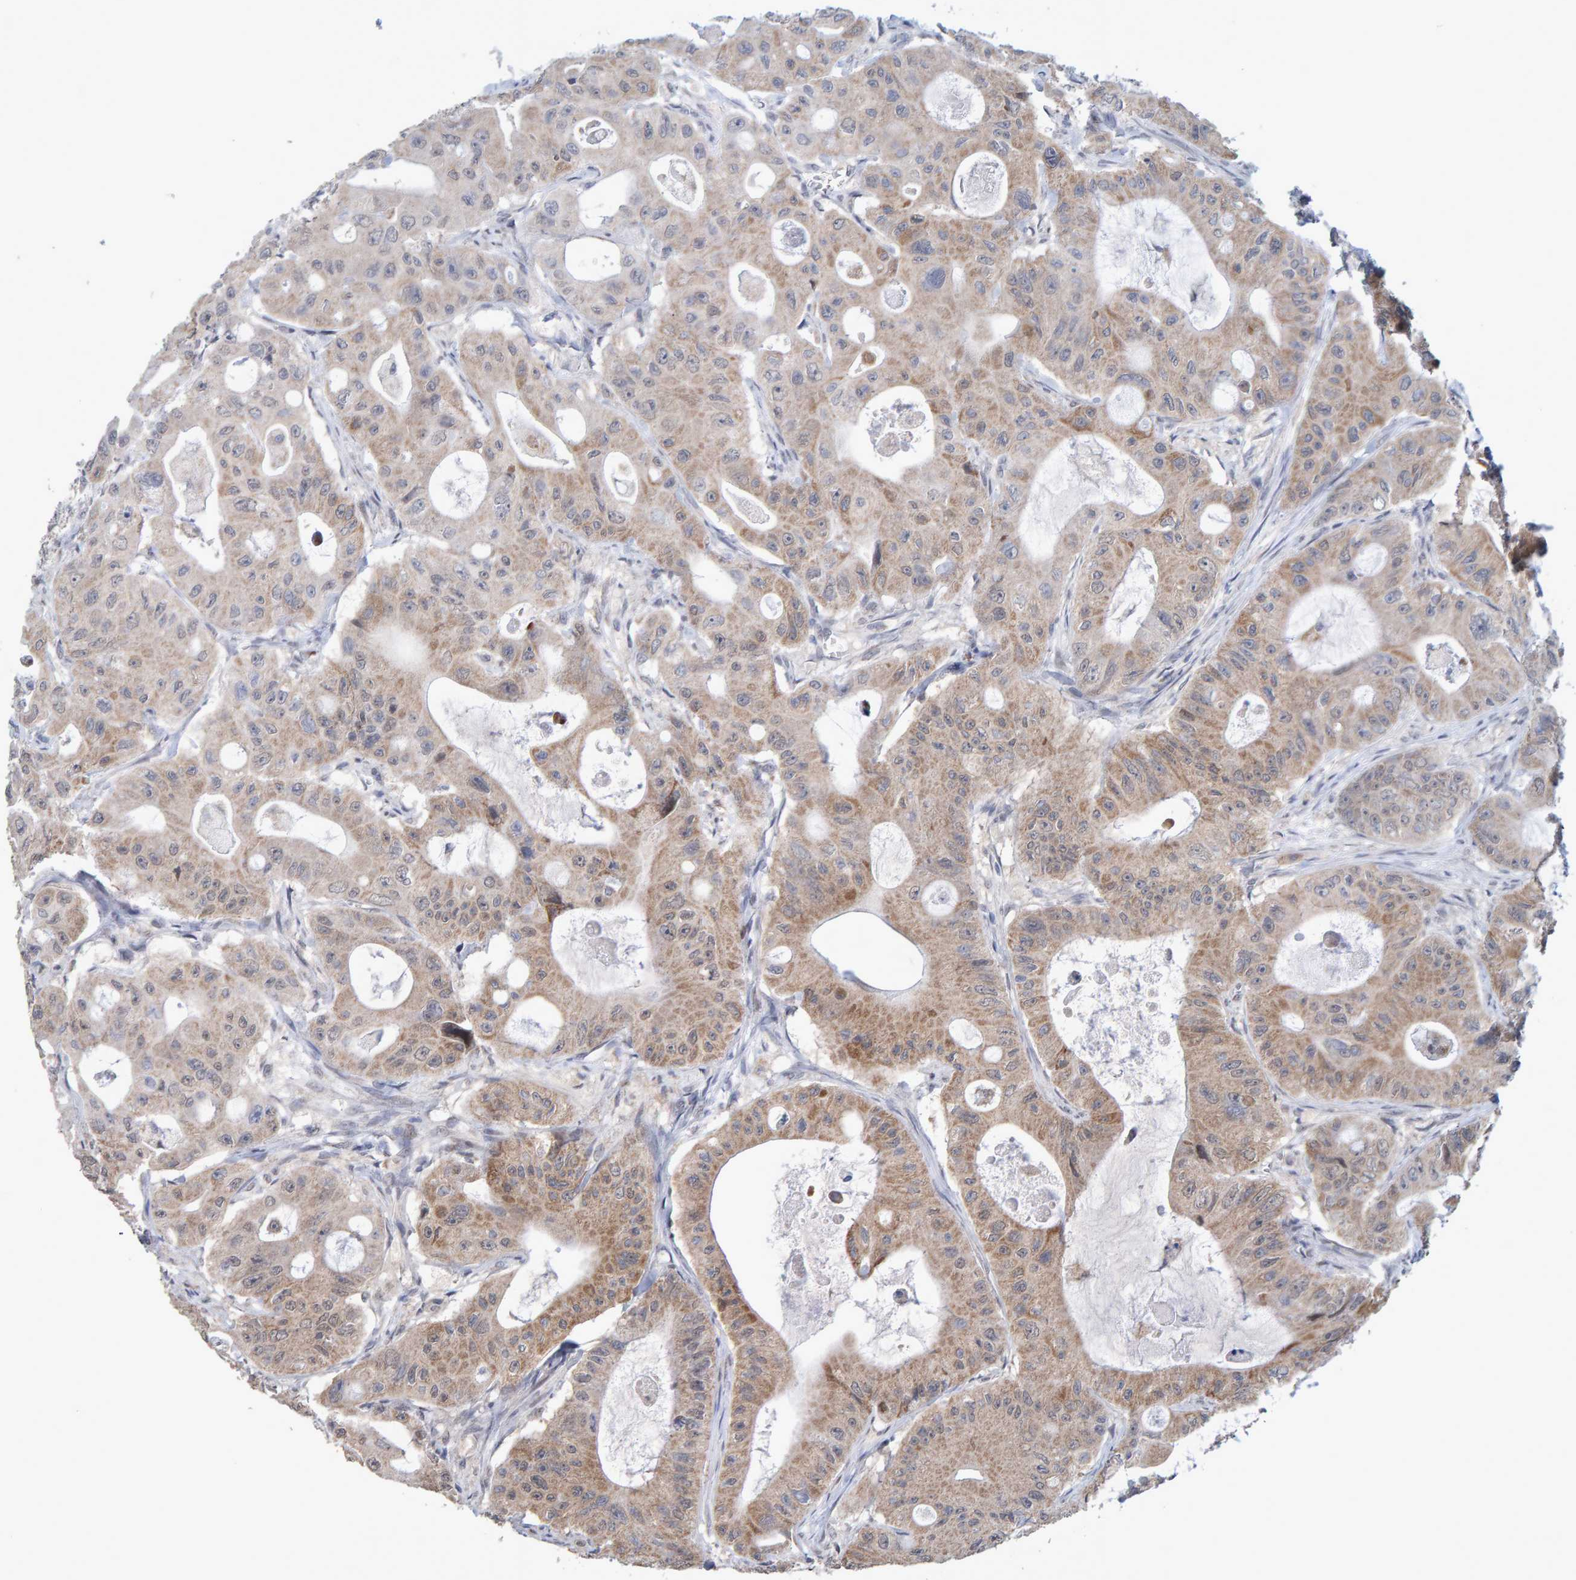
{"staining": {"intensity": "weak", "quantity": ">75%", "location": "cytoplasmic/membranous"}, "tissue": "colorectal cancer", "cell_type": "Tumor cells", "image_type": "cancer", "snomed": [{"axis": "morphology", "description": "Adenocarcinoma, NOS"}, {"axis": "topography", "description": "Colon"}], "caption": "Colorectal cancer was stained to show a protein in brown. There is low levels of weak cytoplasmic/membranous positivity in about >75% of tumor cells.", "gene": "USP43", "patient": {"sex": "female", "age": 46}}